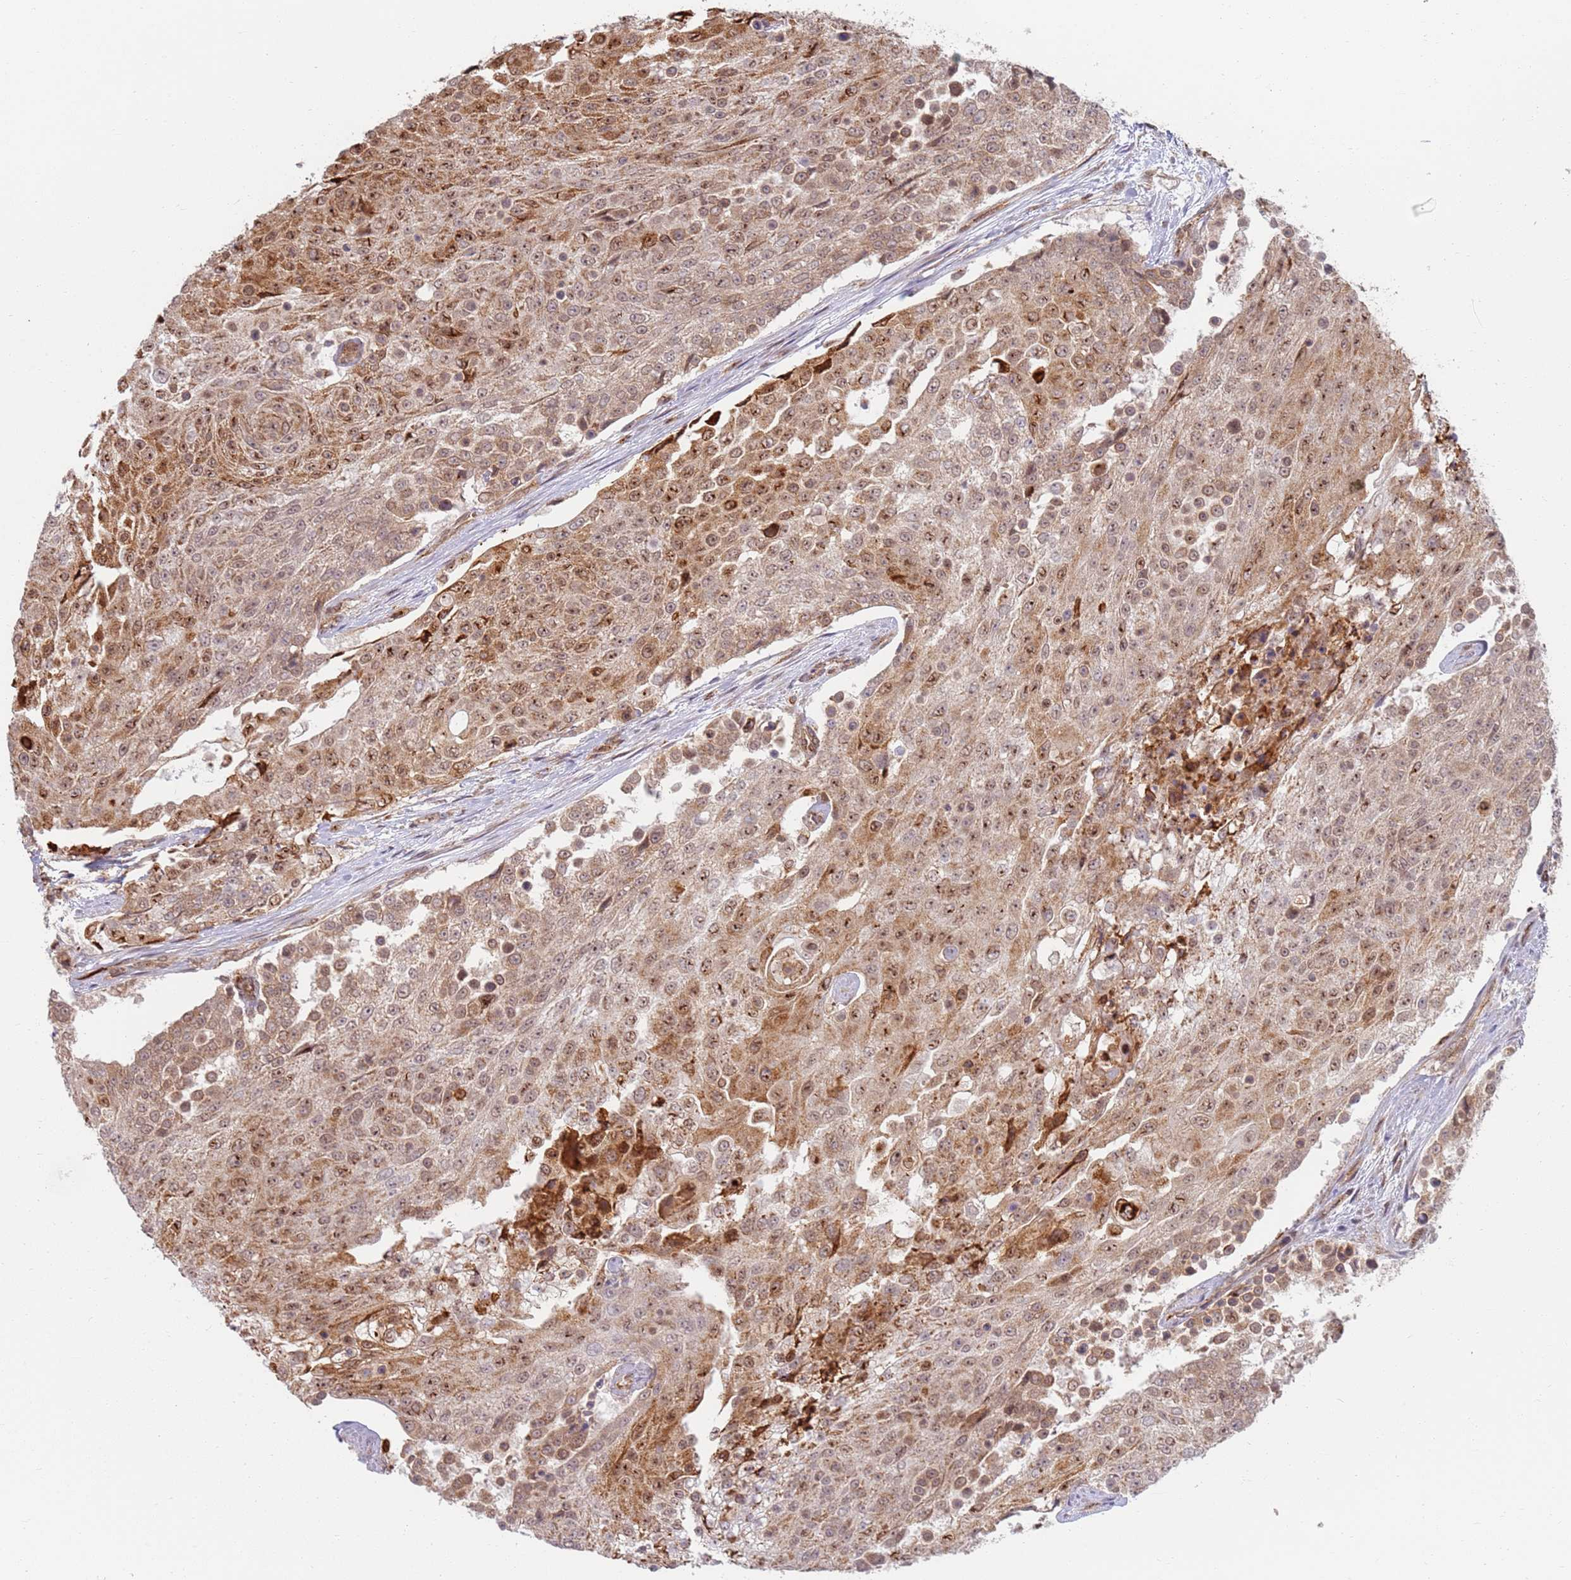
{"staining": {"intensity": "moderate", "quantity": ">75%", "location": "cytoplasmic/membranous,nuclear"}, "tissue": "urothelial cancer", "cell_type": "Tumor cells", "image_type": "cancer", "snomed": [{"axis": "morphology", "description": "Urothelial carcinoma, High grade"}, {"axis": "topography", "description": "Urinary bladder"}], "caption": "High-power microscopy captured an IHC photomicrograph of urothelial cancer, revealing moderate cytoplasmic/membranous and nuclear positivity in approximately >75% of tumor cells.", "gene": "CEP170", "patient": {"sex": "female", "age": 63}}